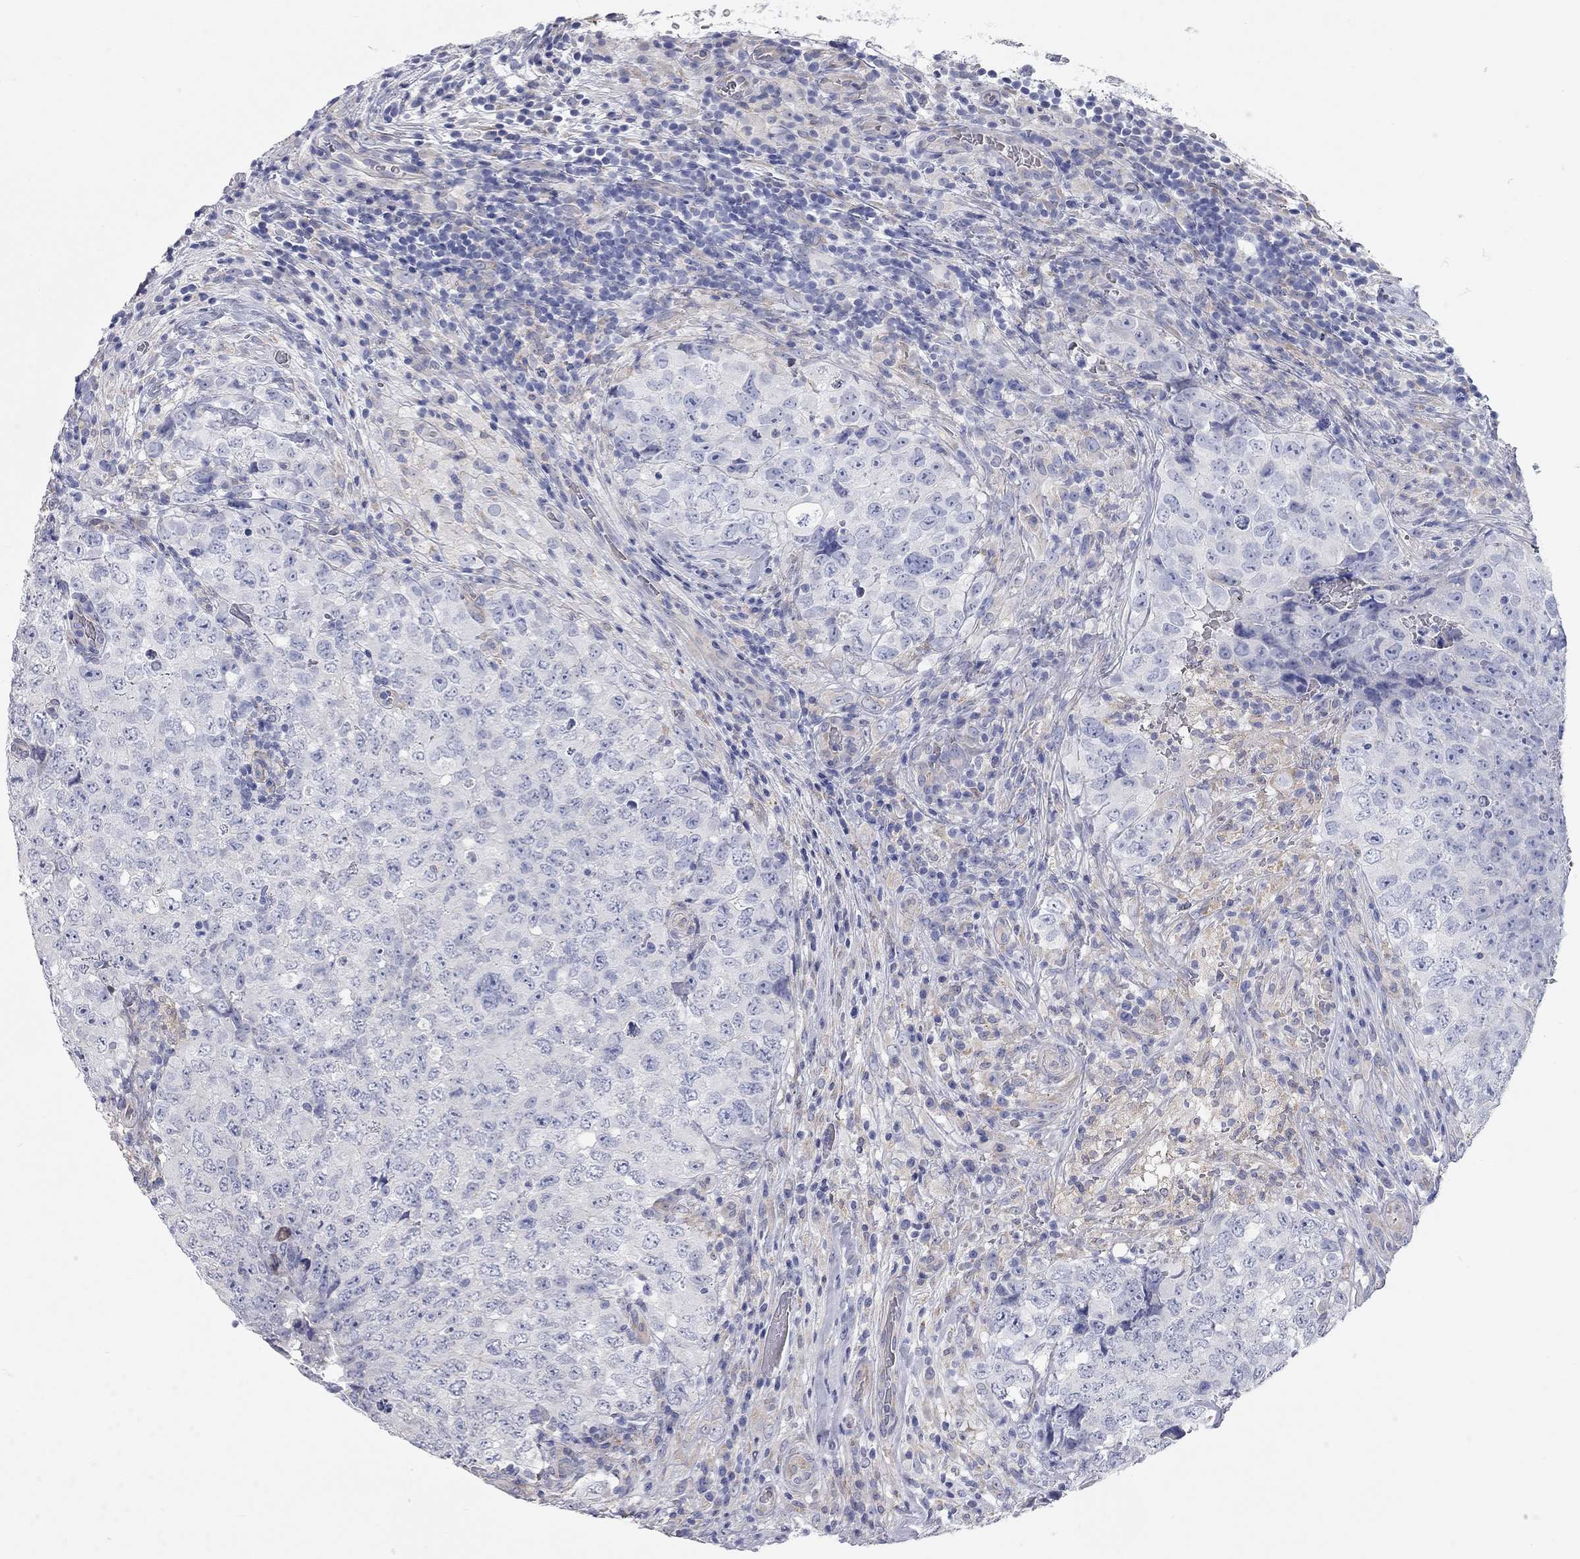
{"staining": {"intensity": "negative", "quantity": "none", "location": "none"}, "tissue": "testis cancer", "cell_type": "Tumor cells", "image_type": "cancer", "snomed": [{"axis": "morphology", "description": "Seminoma, NOS"}, {"axis": "topography", "description": "Testis"}], "caption": "Image shows no protein staining in tumor cells of testis cancer (seminoma) tissue.", "gene": "XAGE2", "patient": {"sex": "male", "age": 34}}